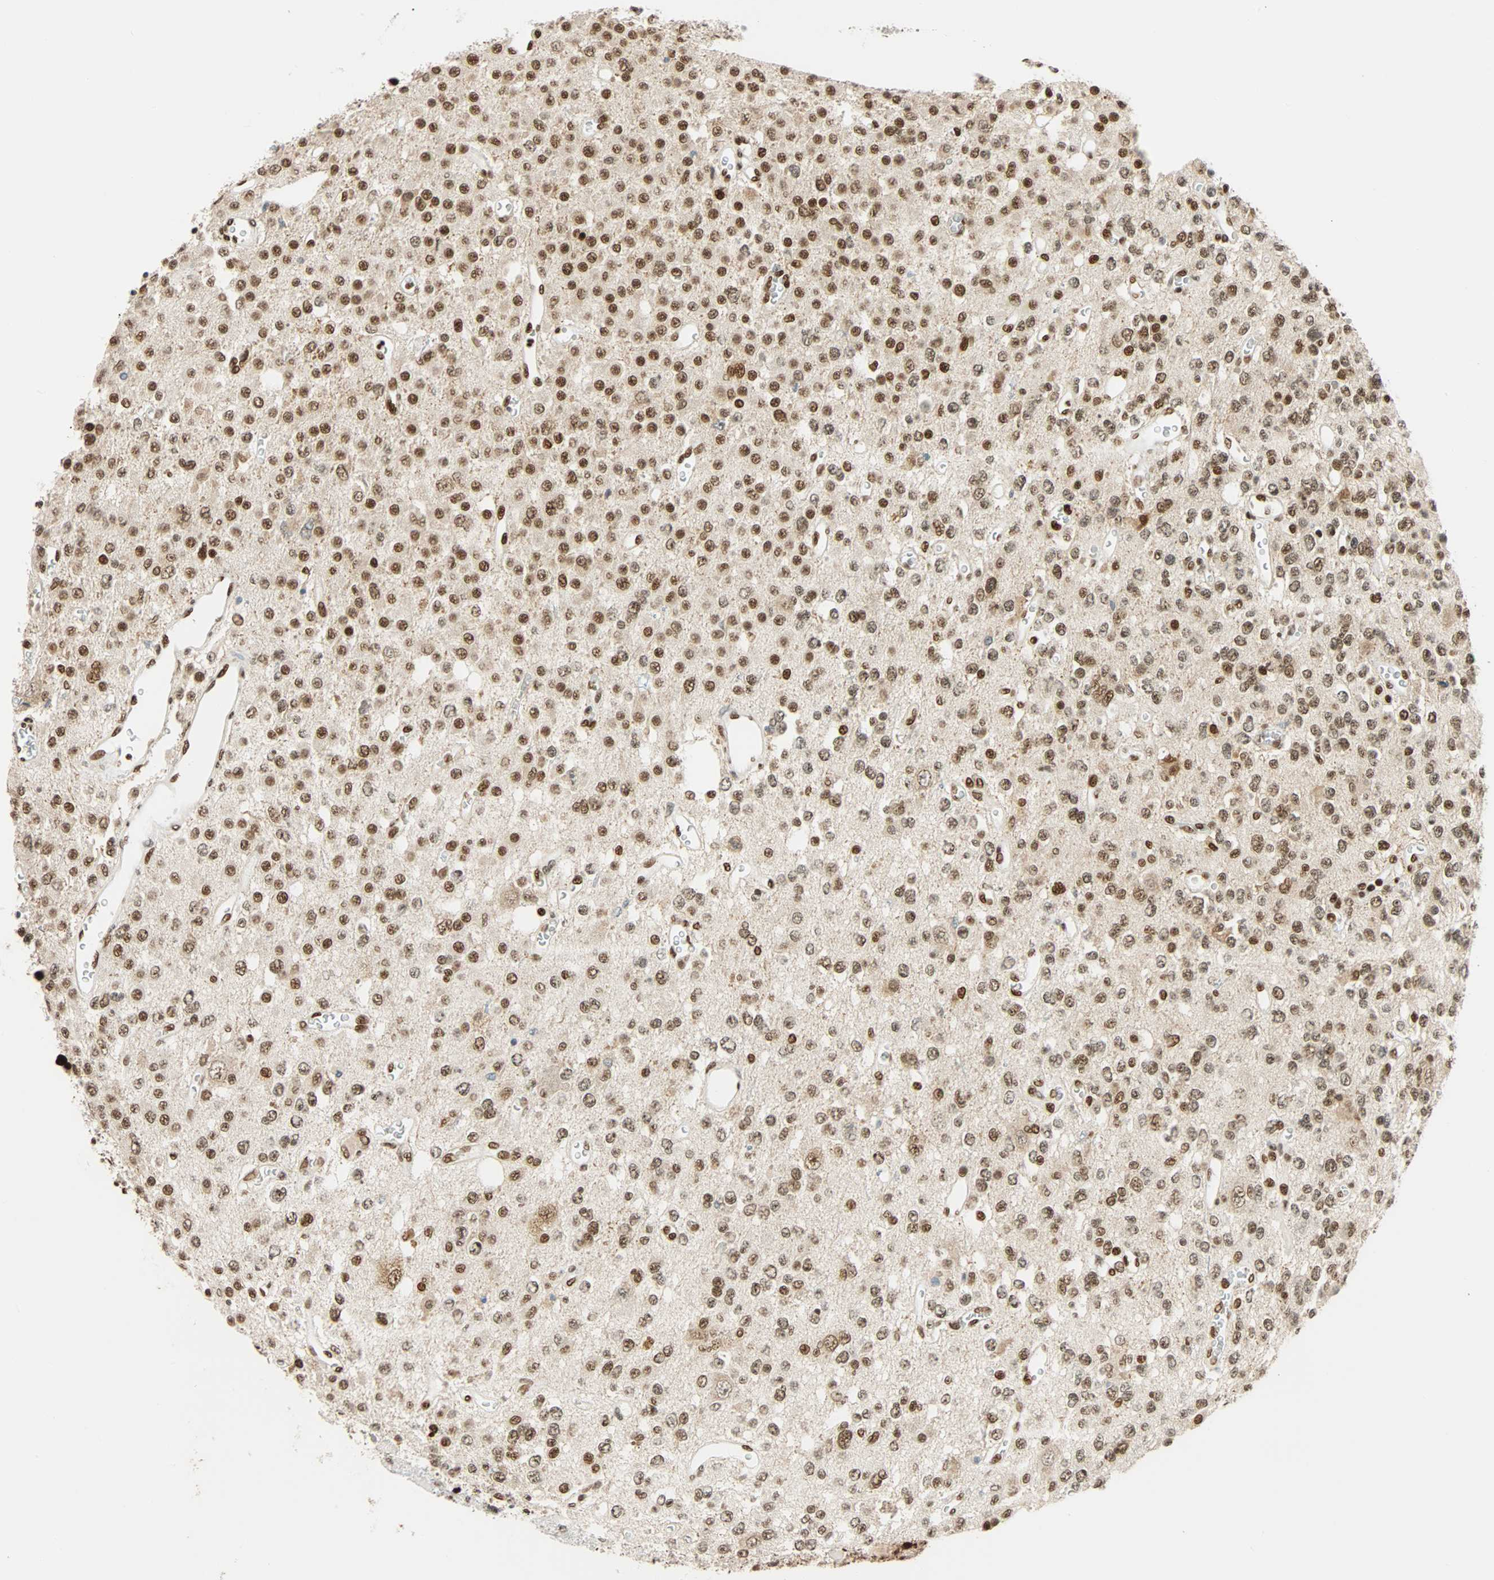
{"staining": {"intensity": "moderate", "quantity": ">75%", "location": "nuclear"}, "tissue": "glioma", "cell_type": "Tumor cells", "image_type": "cancer", "snomed": [{"axis": "morphology", "description": "Glioma, malignant, Low grade"}, {"axis": "topography", "description": "Brain"}], "caption": "Glioma stained with a brown dye demonstrates moderate nuclear positive staining in about >75% of tumor cells.", "gene": "CDK12", "patient": {"sex": "male", "age": 38}}